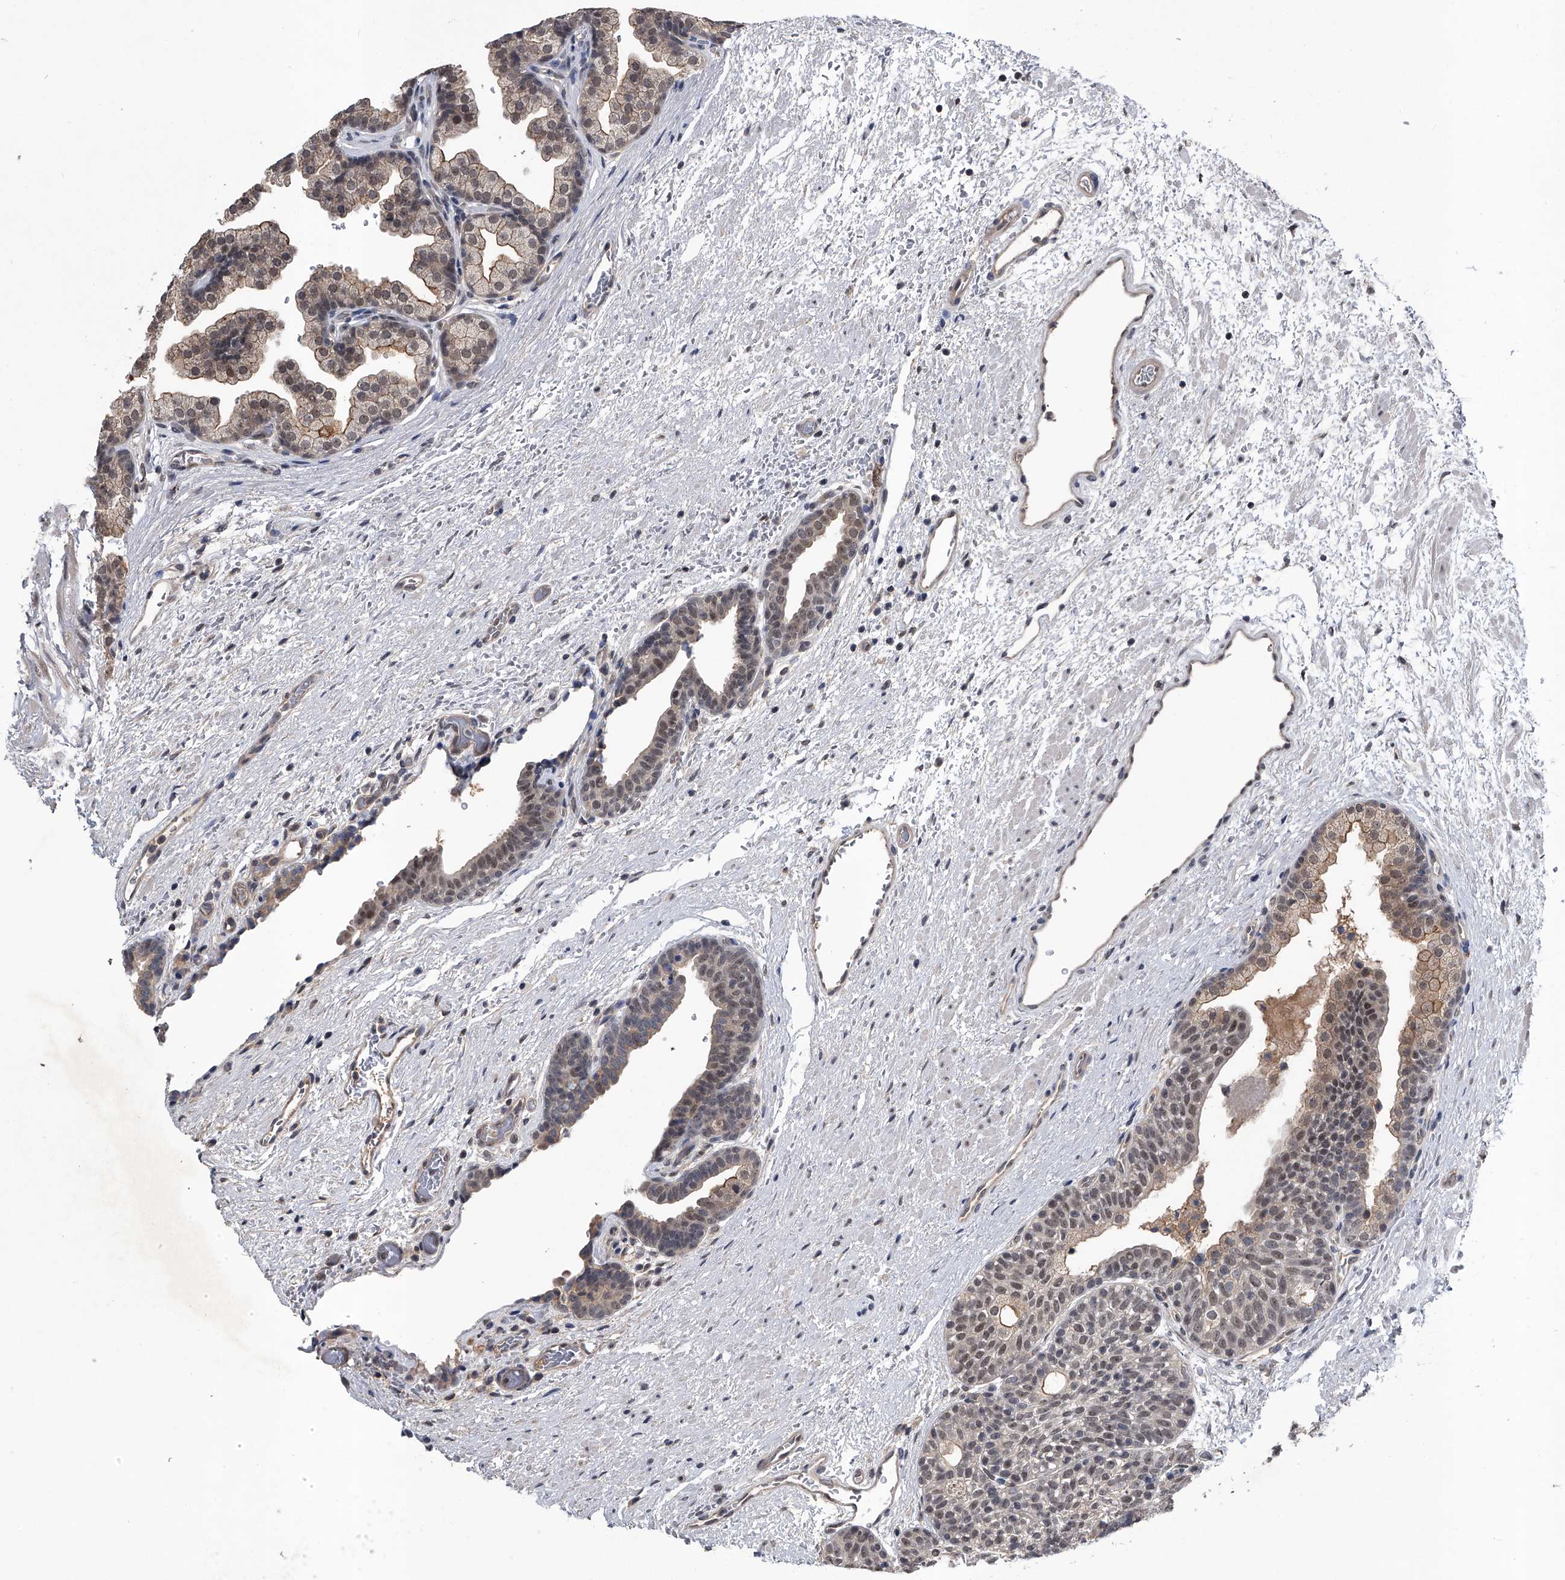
{"staining": {"intensity": "weak", "quantity": "25%-75%", "location": "cytoplasmic/membranous,nuclear"}, "tissue": "prostate", "cell_type": "Glandular cells", "image_type": "normal", "snomed": [{"axis": "morphology", "description": "Normal tissue, NOS"}, {"axis": "topography", "description": "Prostate"}], "caption": "Immunohistochemical staining of benign prostate demonstrates low levels of weak cytoplasmic/membranous,nuclear expression in about 25%-75% of glandular cells.", "gene": "SLC12A8", "patient": {"sex": "male", "age": 48}}